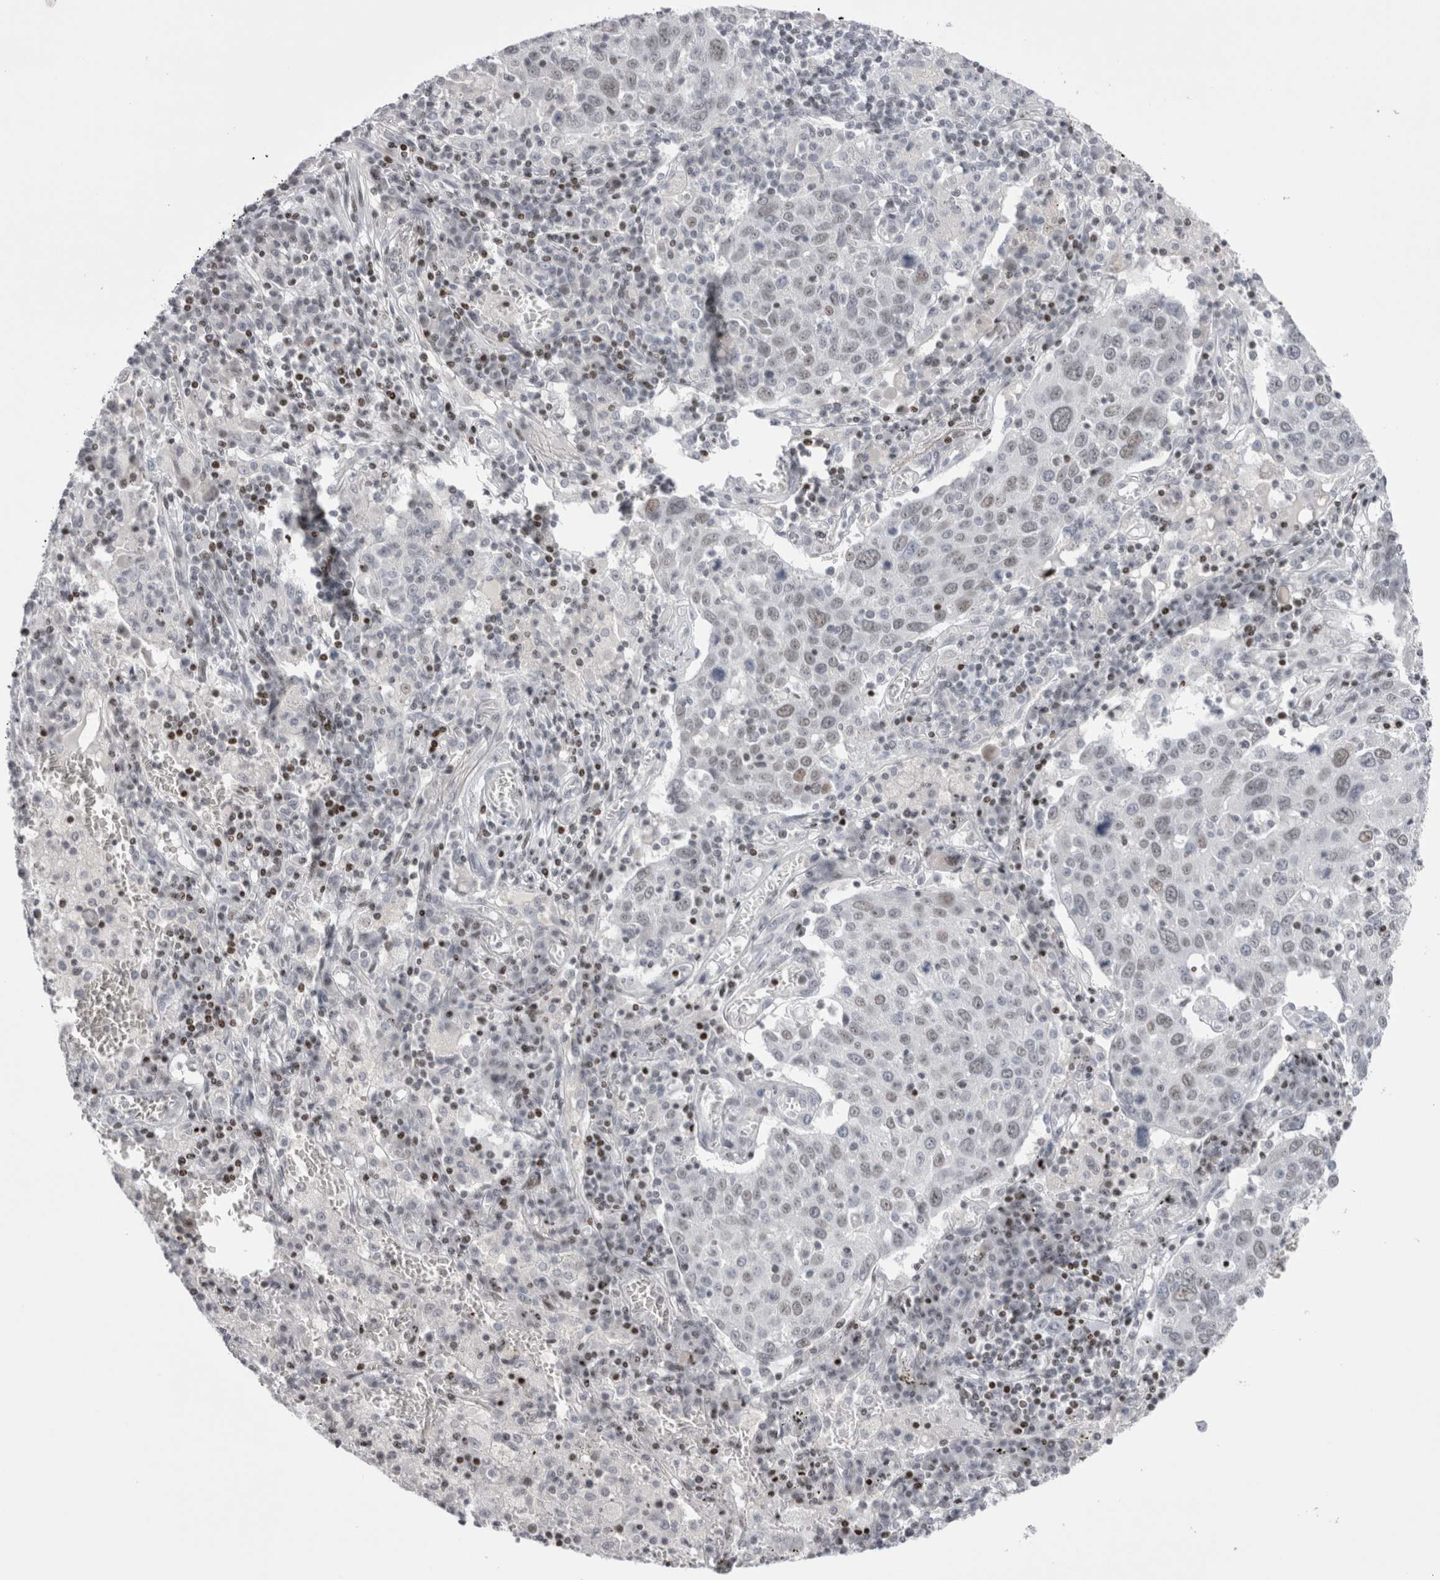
{"staining": {"intensity": "weak", "quantity": "<25%", "location": "nuclear"}, "tissue": "lung cancer", "cell_type": "Tumor cells", "image_type": "cancer", "snomed": [{"axis": "morphology", "description": "Squamous cell carcinoma, NOS"}, {"axis": "topography", "description": "Lung"}], "caption": "This micrograph is of lung cancer (squamous cell carcinoma) stained with IHC to label a protein in brown with the nuclei are counter-stained blue. There is no staining in tumor cells. (DAB immunohistochemistry (IHC) with hematoxylin counter stain).", "gene": "FNDC8", "patient": {"sex": "male", "age": 65}}